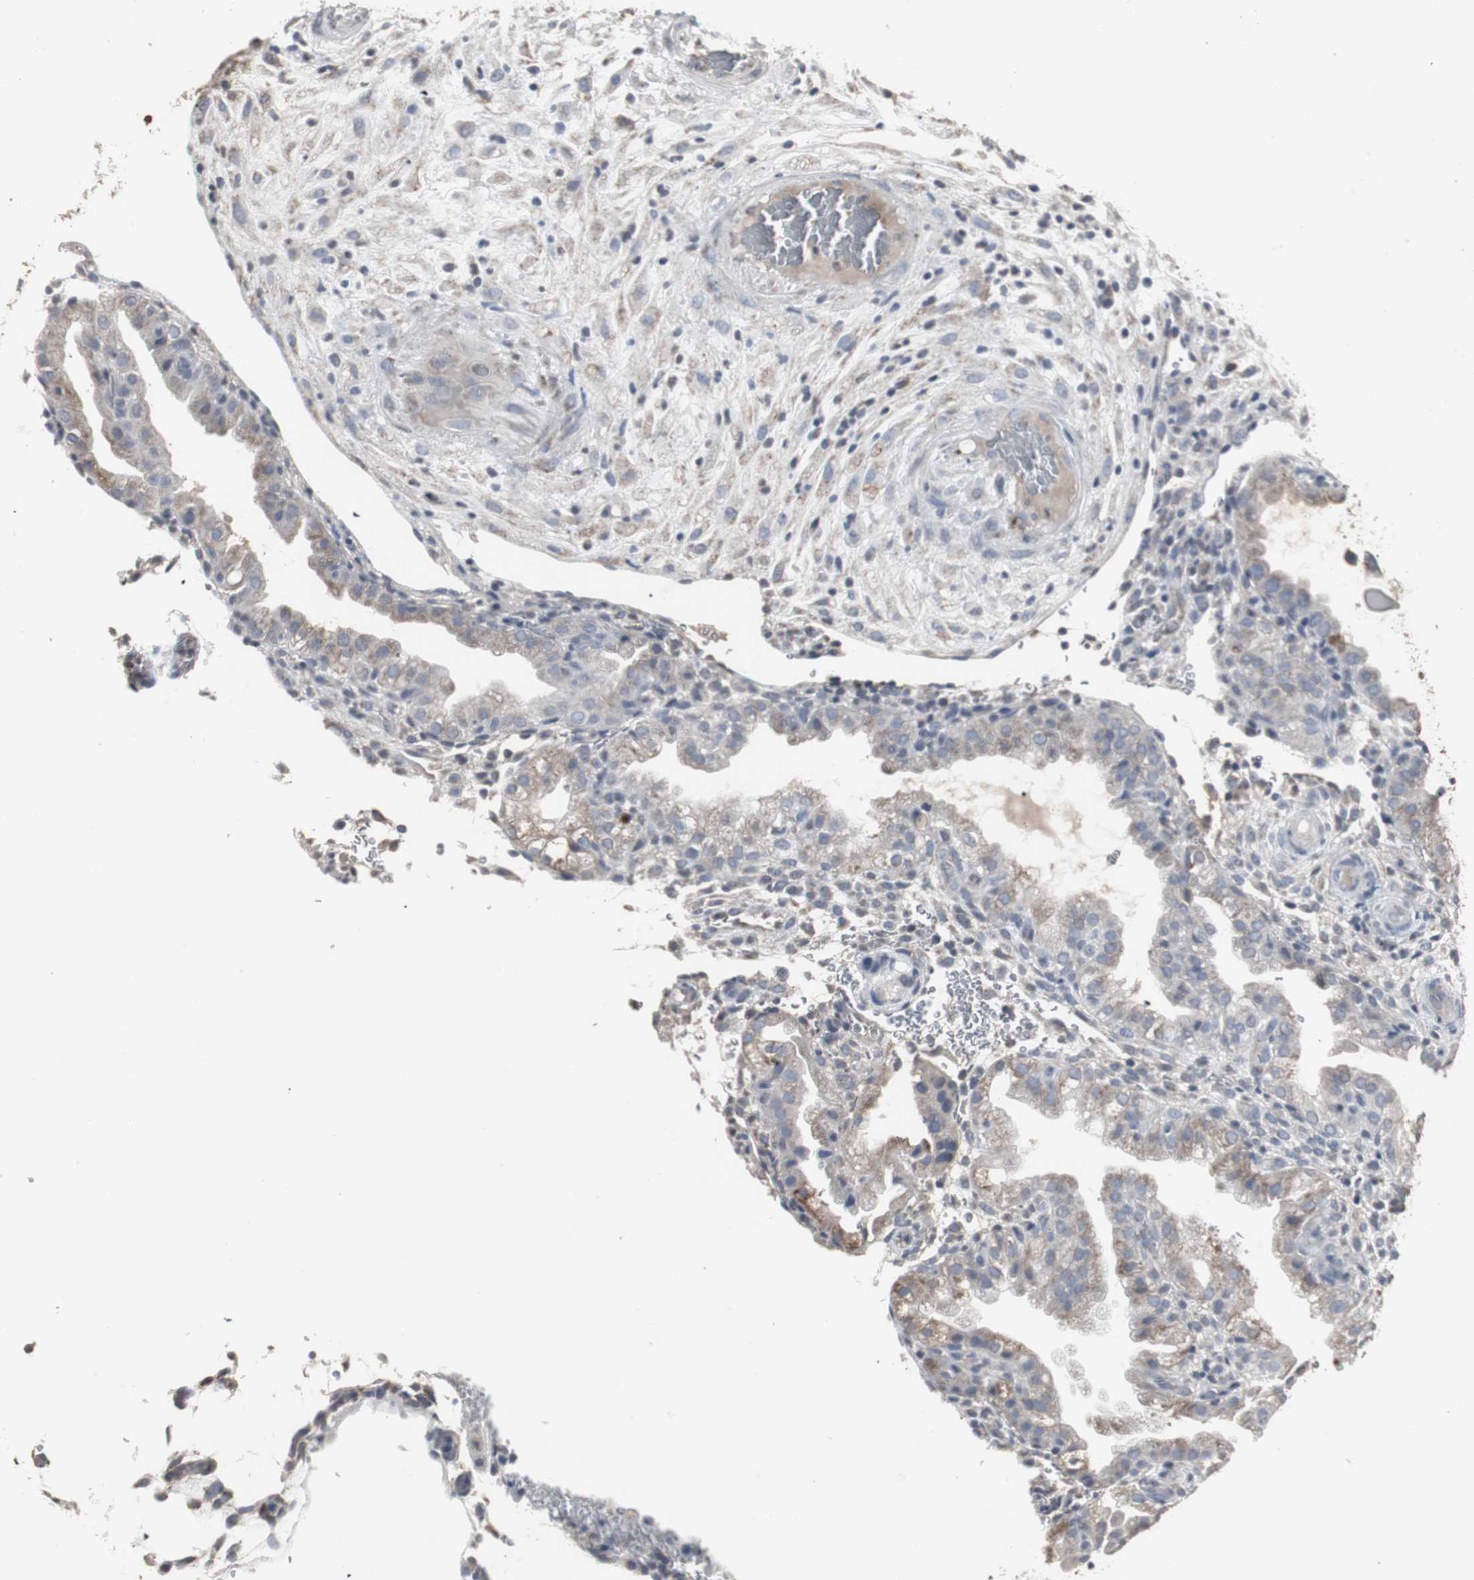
{"staining": {"intensity": "weak", "quantity": "25%-75%", "location": "cytoplasmic/membranous"}, "tissue": "placenta", "cell_type": "Decidual cells", "image_type": "normal", "snomed": [{"axis": "morphology", "description": "Normal tissue, NOS"}, {"axis": "topography", "description": "Placenta"}], "caption": "The immunohistochemical stain highlights weak cytoplasmic/membranous expression in decidual cells of normal placenta.", "gene": "ACAA1", "patient": {"sex": "female", "age": 19}}